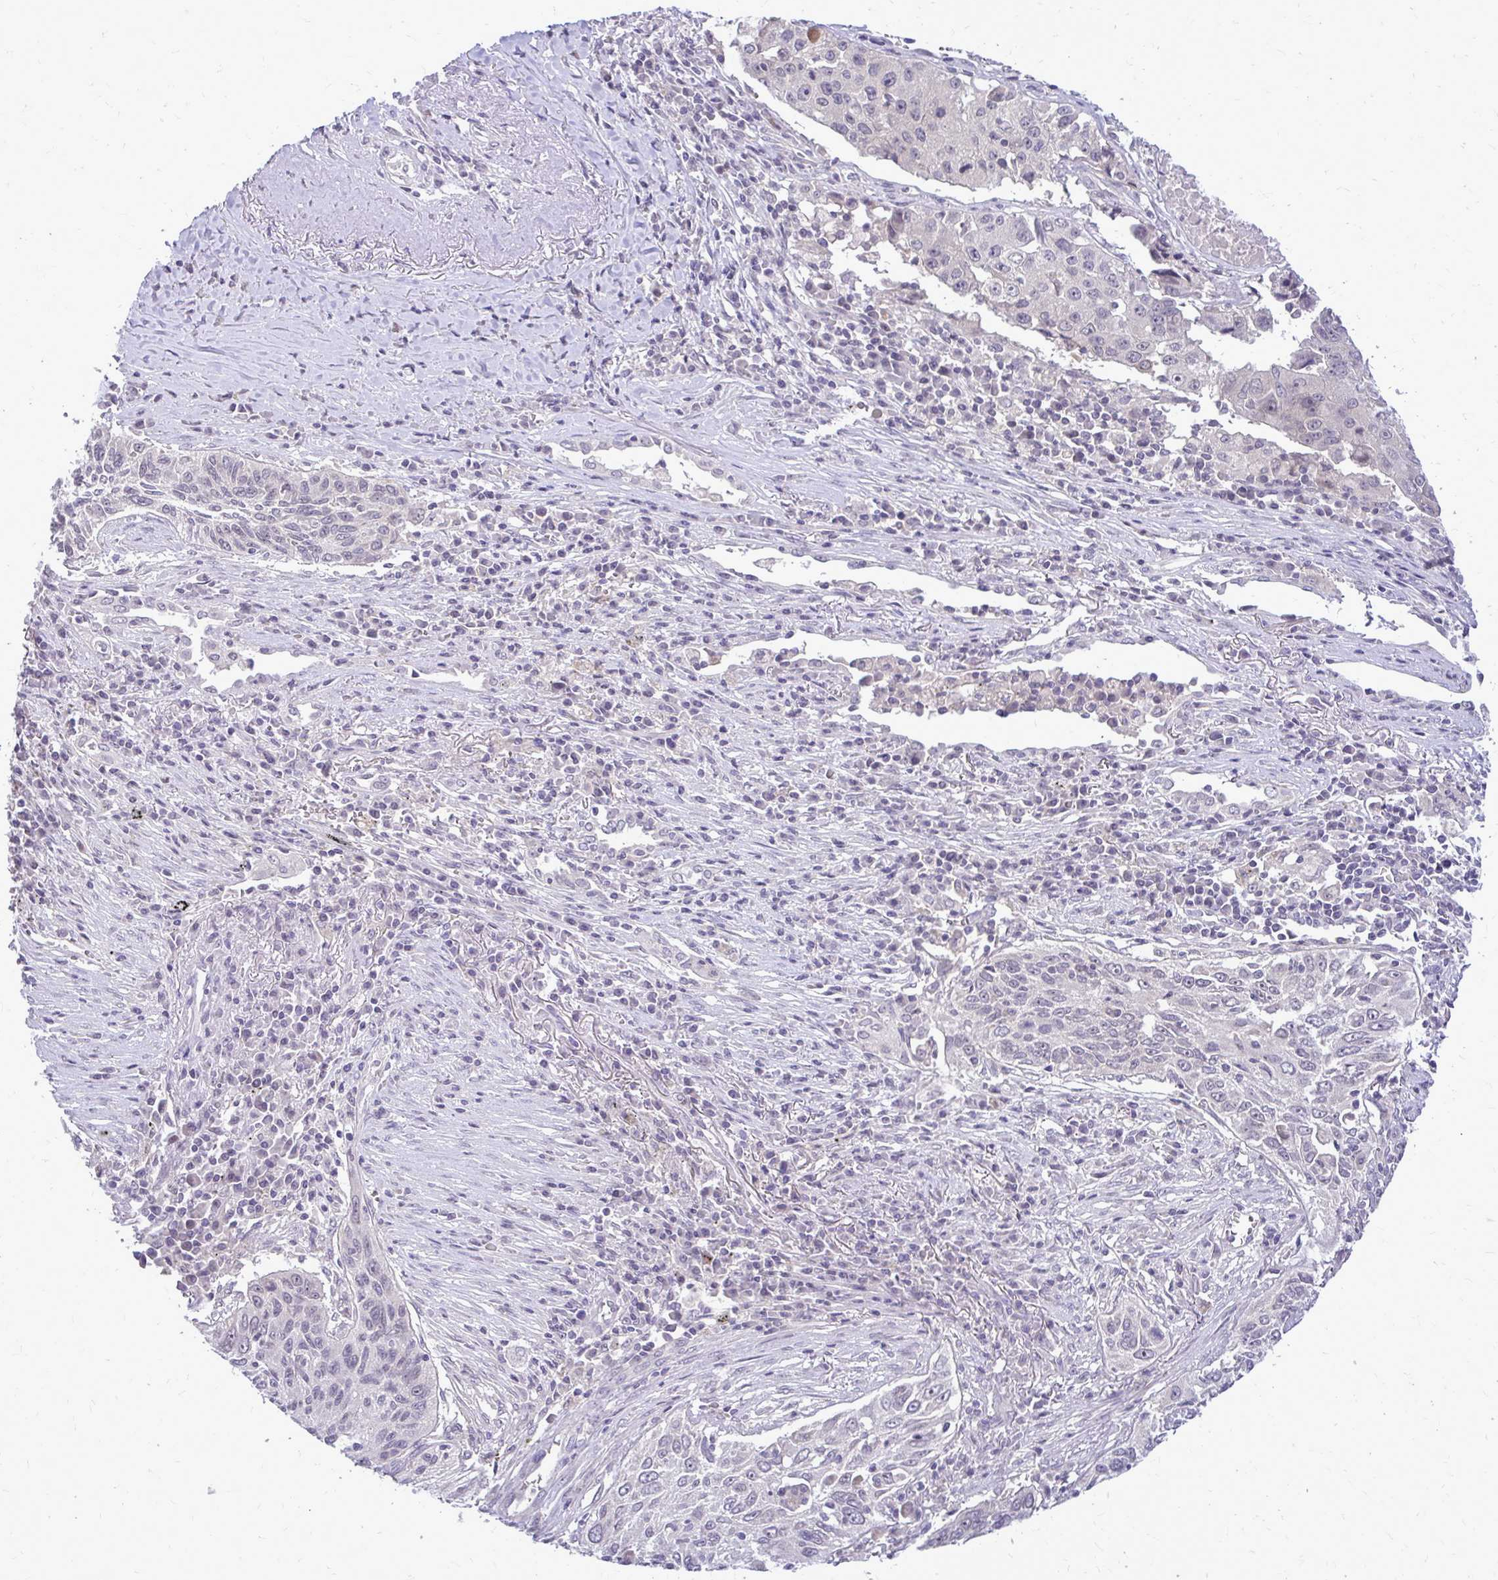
{"staining": {"intensity": "negative", "quantity": "none", "location": "none"}, "tissue": "lung cancer", "cell_type": "Tumor cells", "image_type": "cancer", "snomed": [{"axis": "morphology", "description": "Squamous cell carcinoma, NOS"}, {"axis": "topography", "description": "Lung"}], "caption": "The image exhibits no staining of tumor cells in lung cancer.", "gene": "DPY19L1", "patient": {"sex": "female", "age": 66}}